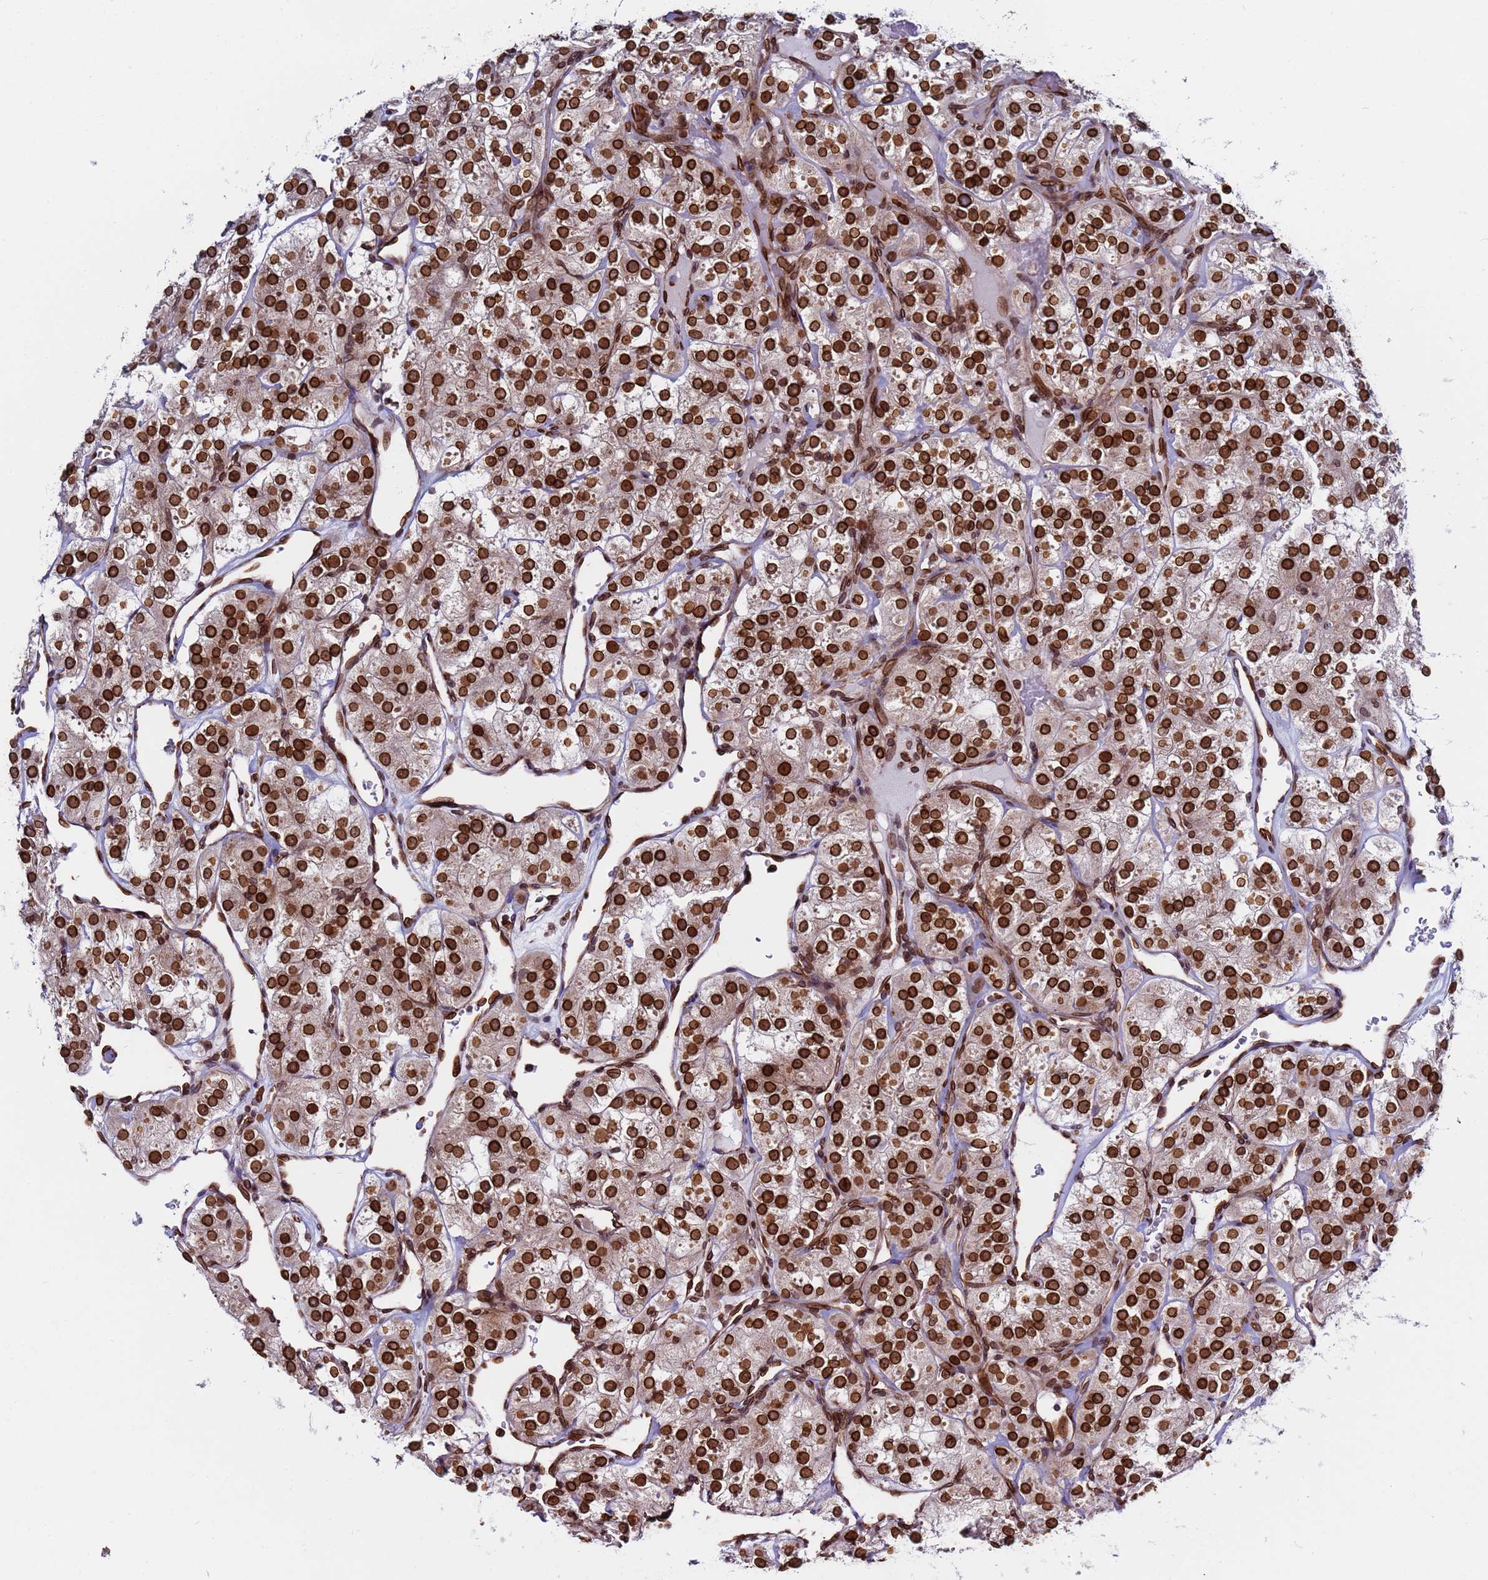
{"staining": {"intensity": "strong", "quantity": ">75%", "location": "cytoplasmic/membranous,nuclear"}, "tissue": "renal cancer", "cell_type": "Tumor cells", "image_type": "cancer", "snomed": [{"axis": "morphology", "description": "Adenocarcinoma, NOS"}, {"axis": "topography", "description": "Kidney"}], "caption": "DAB immunohistochemical staining of human renal cancer shows strong cytoplasmic/membranous and nuclear protein positivity in about >75% of tumor cells.", "gene": "TOR1AIP1", "patient": {"sex": "male", "age": 77}}